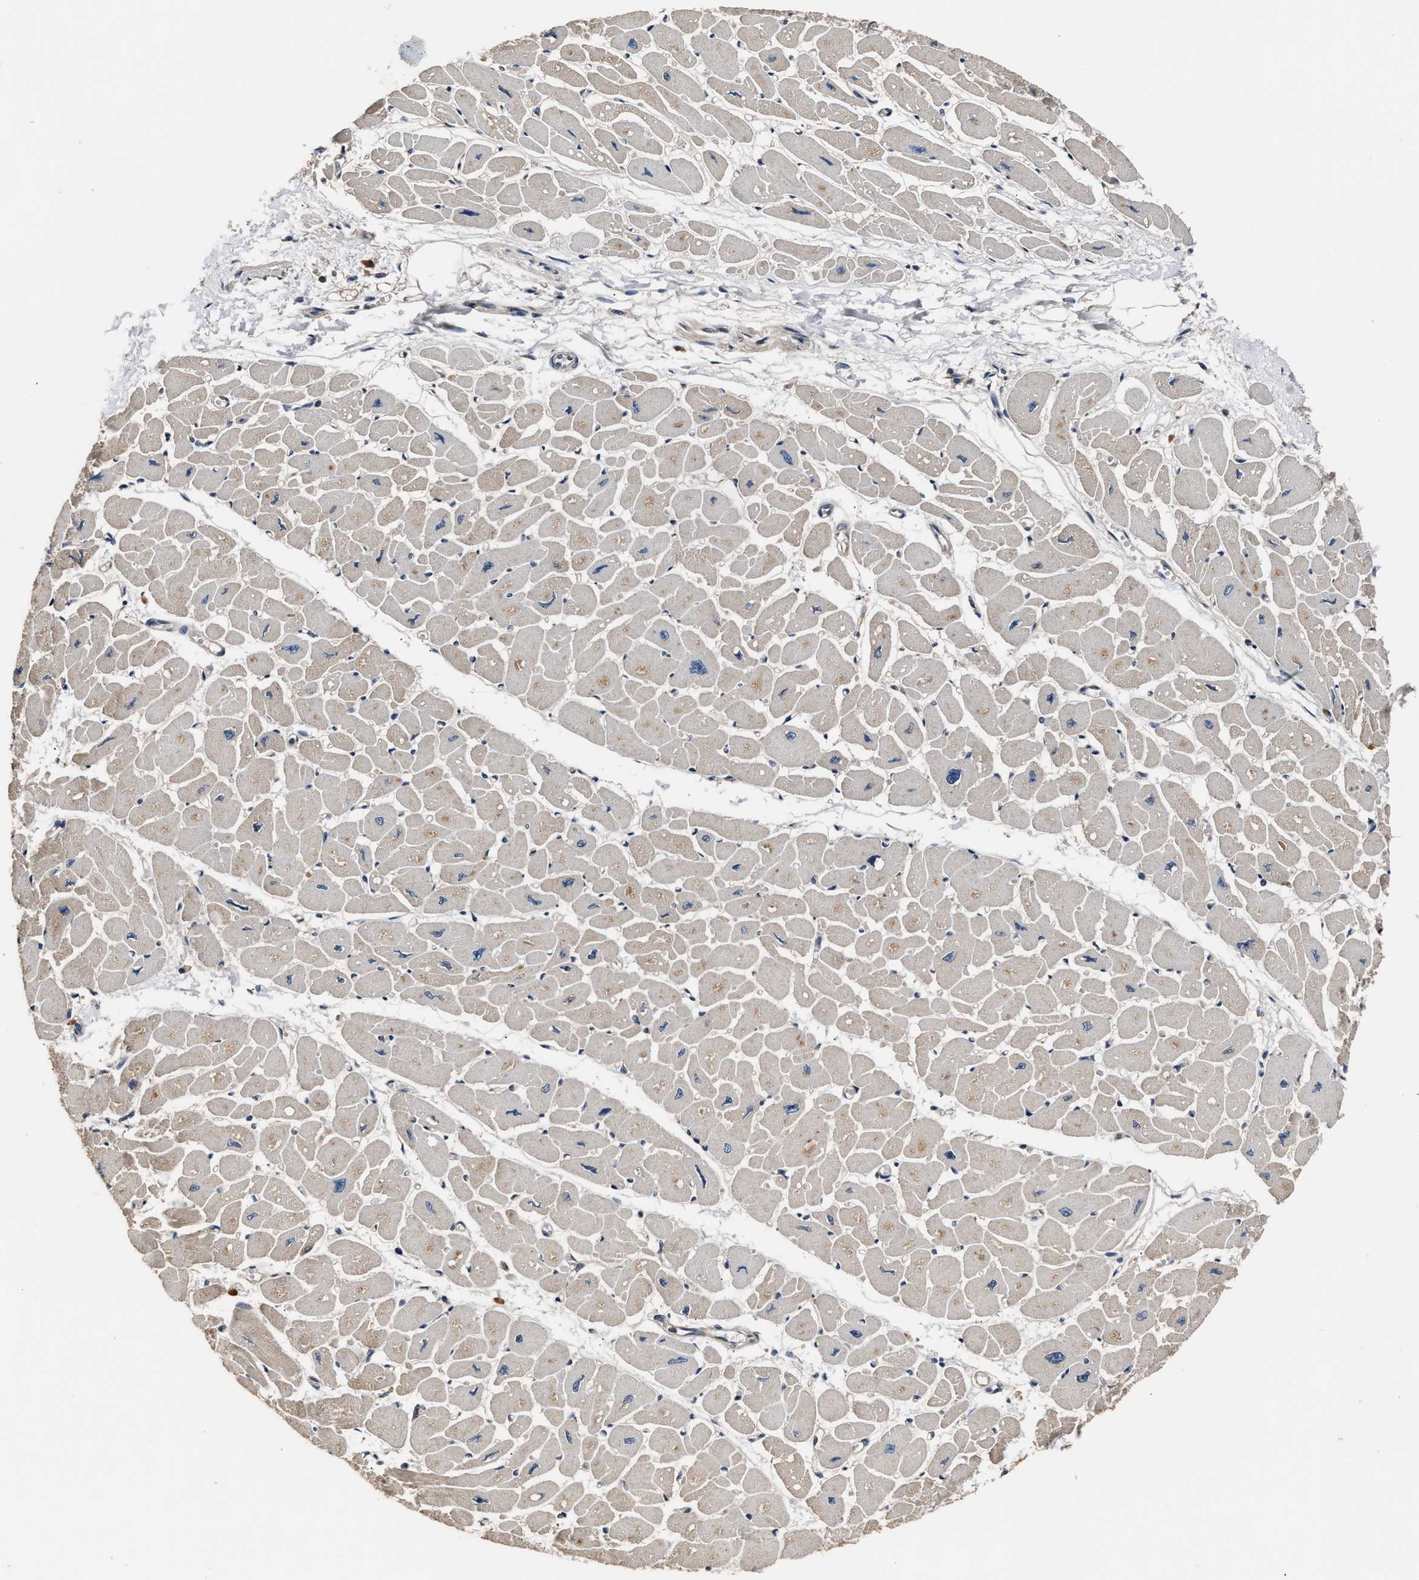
{"staining": {"intensity": "weak", "quantity": ">75%", "location": "cytoplasmic/membranous"}, "tissue": "heart muscle", "cell_type": "Cardiomyocytes", "image_type": "normal", "snomed": [{"axis": "morphology", "description": "Normal tissue, NOS"}, {"axis": "topography", "description": "Heart"}], "caption": "This is a micrograph of IHC staining of unremarkable heart muscle, which shows weak expression in the cytoplasmic/membranous of cardiomyocytes.", "gene": "IMPDH2", "patient": {"sex": "female", "age": 54}}